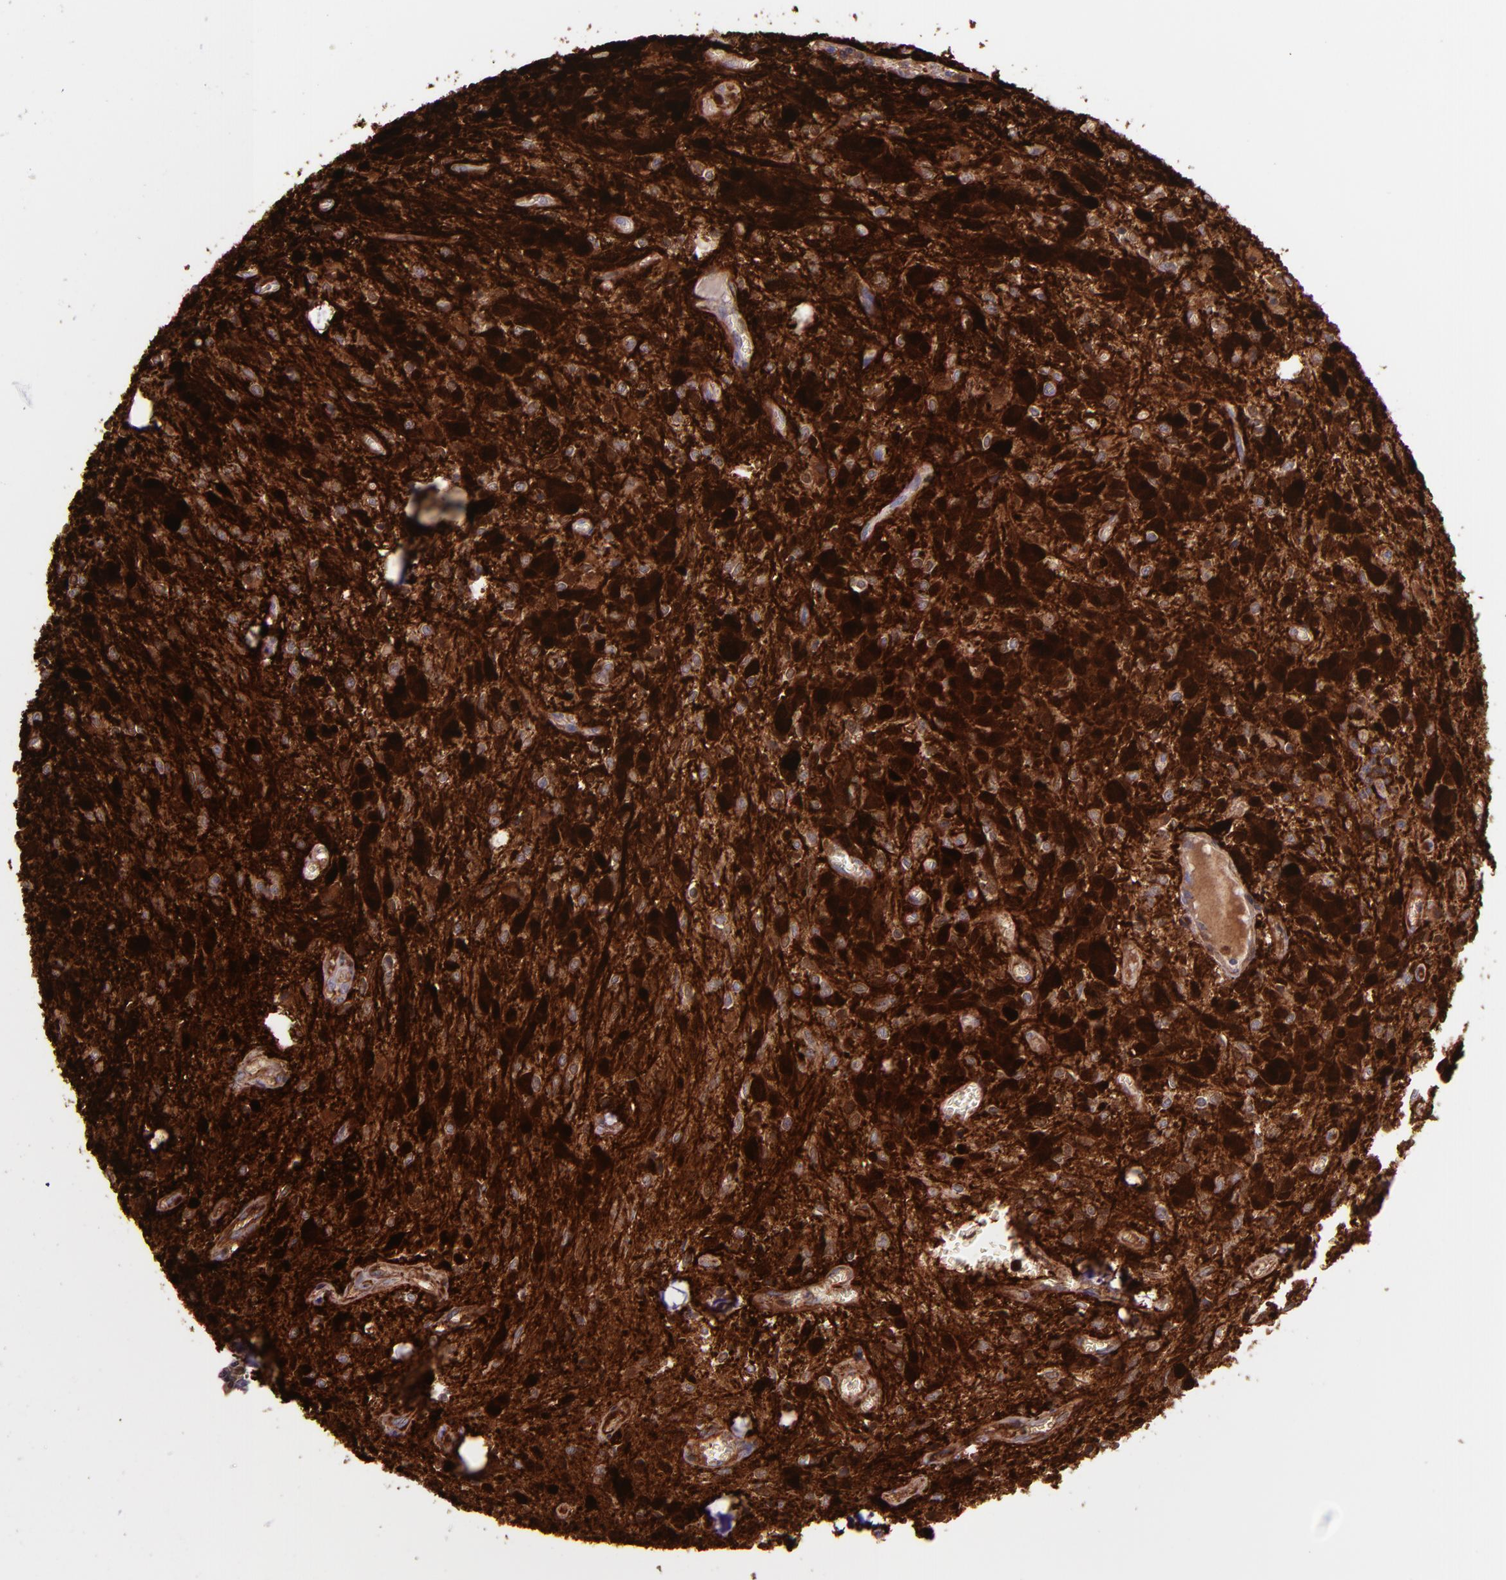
{"staining": {"intensity": "strong", "quantity": ">75%", "location": "cytoplasmic/membranous,nuclear"}, "tissue": "glioma", "cell_type": "Tumor cells", "image_type": "cancer", "snomed": [{"axis": "morphology", "description": "Glioma, malignant, Low grade"}, {"axis": "topography", "description": "Brain"}], "caption": "IHC of human glioma demonstrates high levels of strong cytoplasmic/membranous and nuclear positivity in about >75% of tumor cells.", "gene": "LGALS1", "patient": {"sex": "female", "age": 15}}